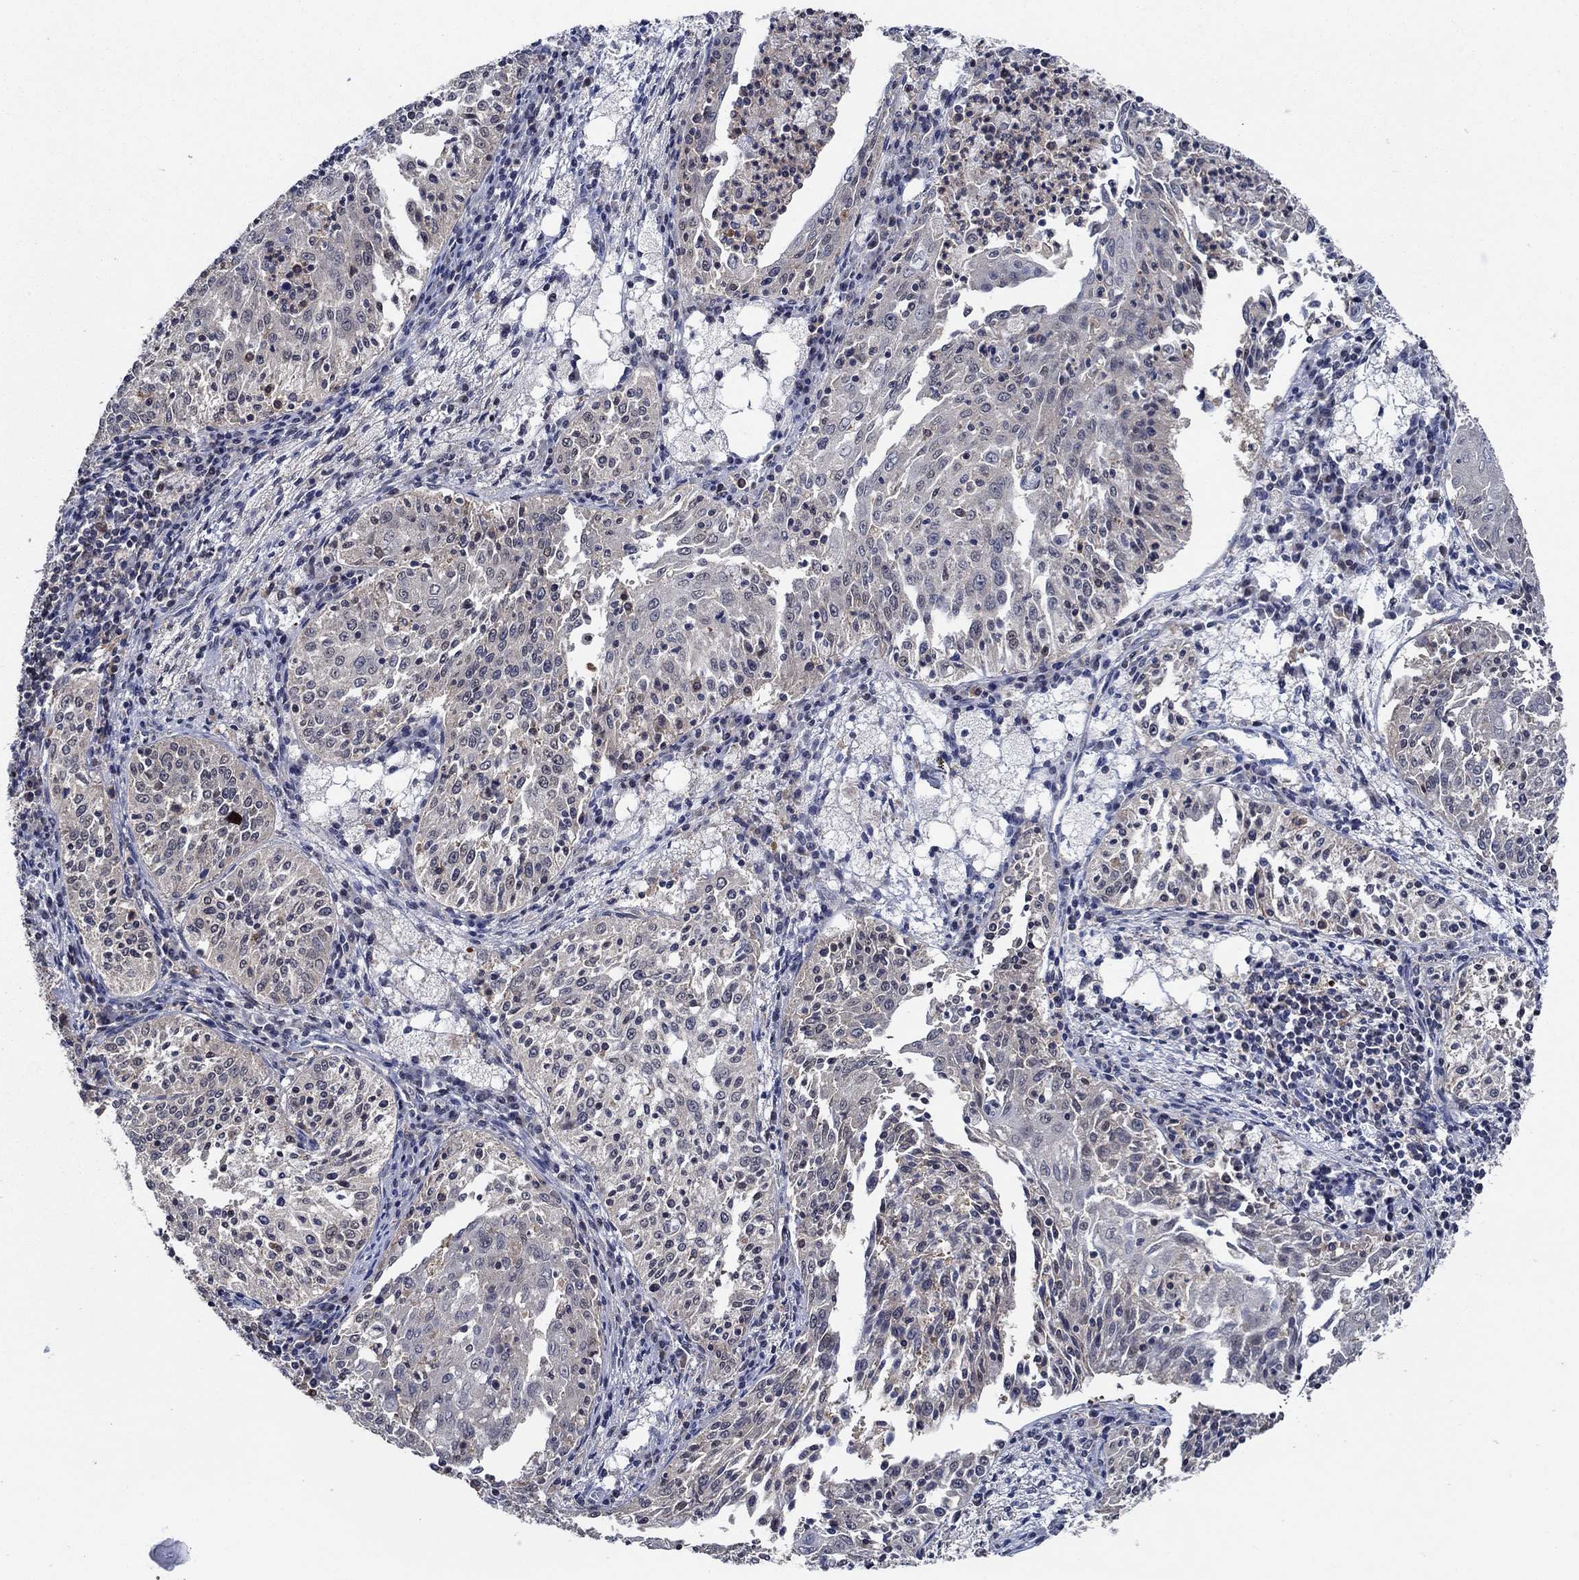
{"staining": {"intensity": "negative", "quantity": "none", "location": "none"}, "tissue": "cervical cancer", "cell_type": "Tumor cells", "image_type": "cancer", "snomed": [{"axis": "morphology", "description": "Squamous cell carcinoma, NOS"}, {"axis": "topography", "description": "Cervix"}], "caption": "Image shows no significant protein staining in tumor cells of squamous cell carcinoma (cervical).", "gene": "DACT1", "patient": {"sex": "female", "age": 41}}